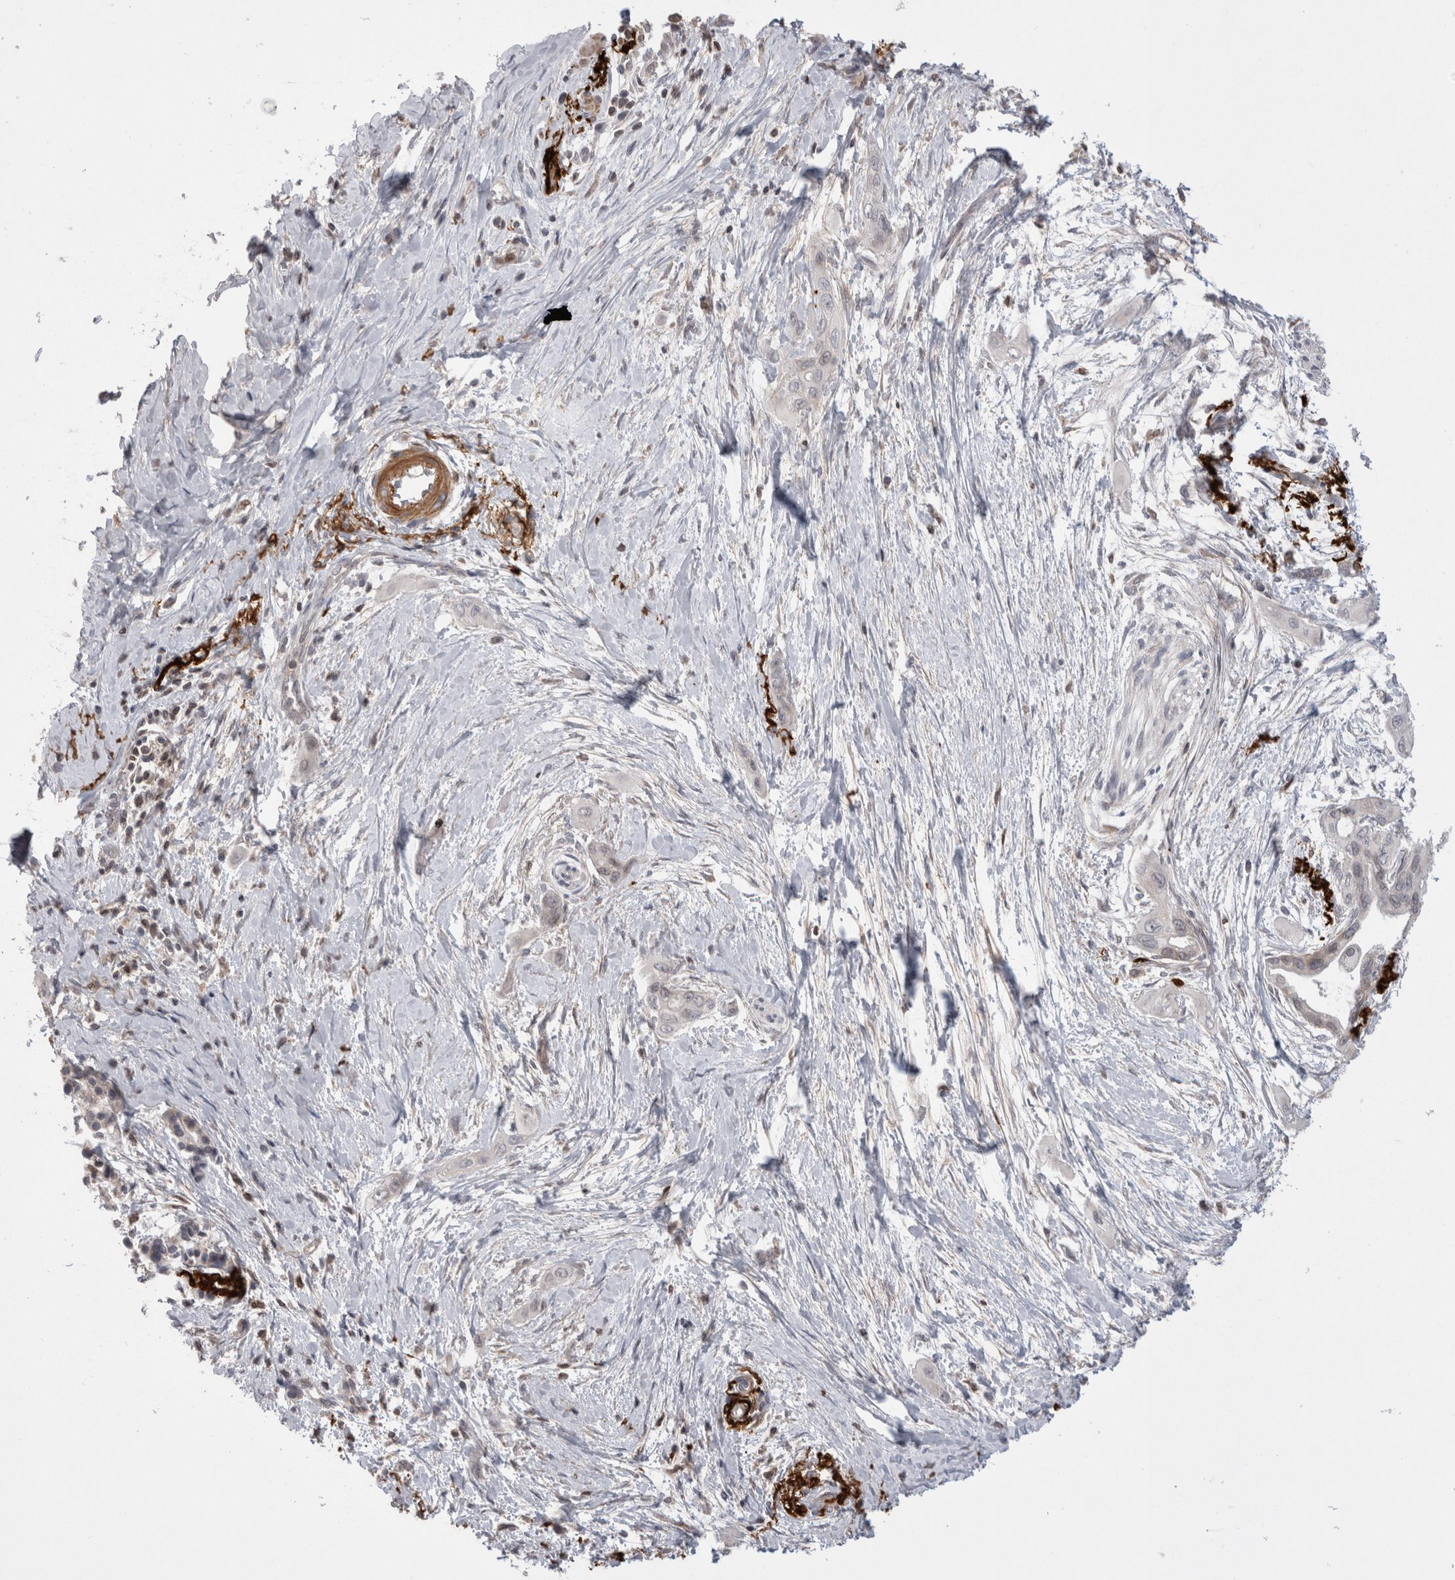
{"staining": {"intensity": "negative", "quantity": "none", "location": "none"}, "tissue": "pancreatic cancer", "cell_type": "Tumor cells", "image_type": "cancer", "snomed": [{"axis": "morphology", "description": "Adenocarcinoma, NOS"}, {"axis": "topography", "description": "Pancreas"}], "caption": "There is no significant positivity in tumor cells of pancreatic cancer.", "gene": "DARS2", "patient": {"sex": "male", "age": 59}}